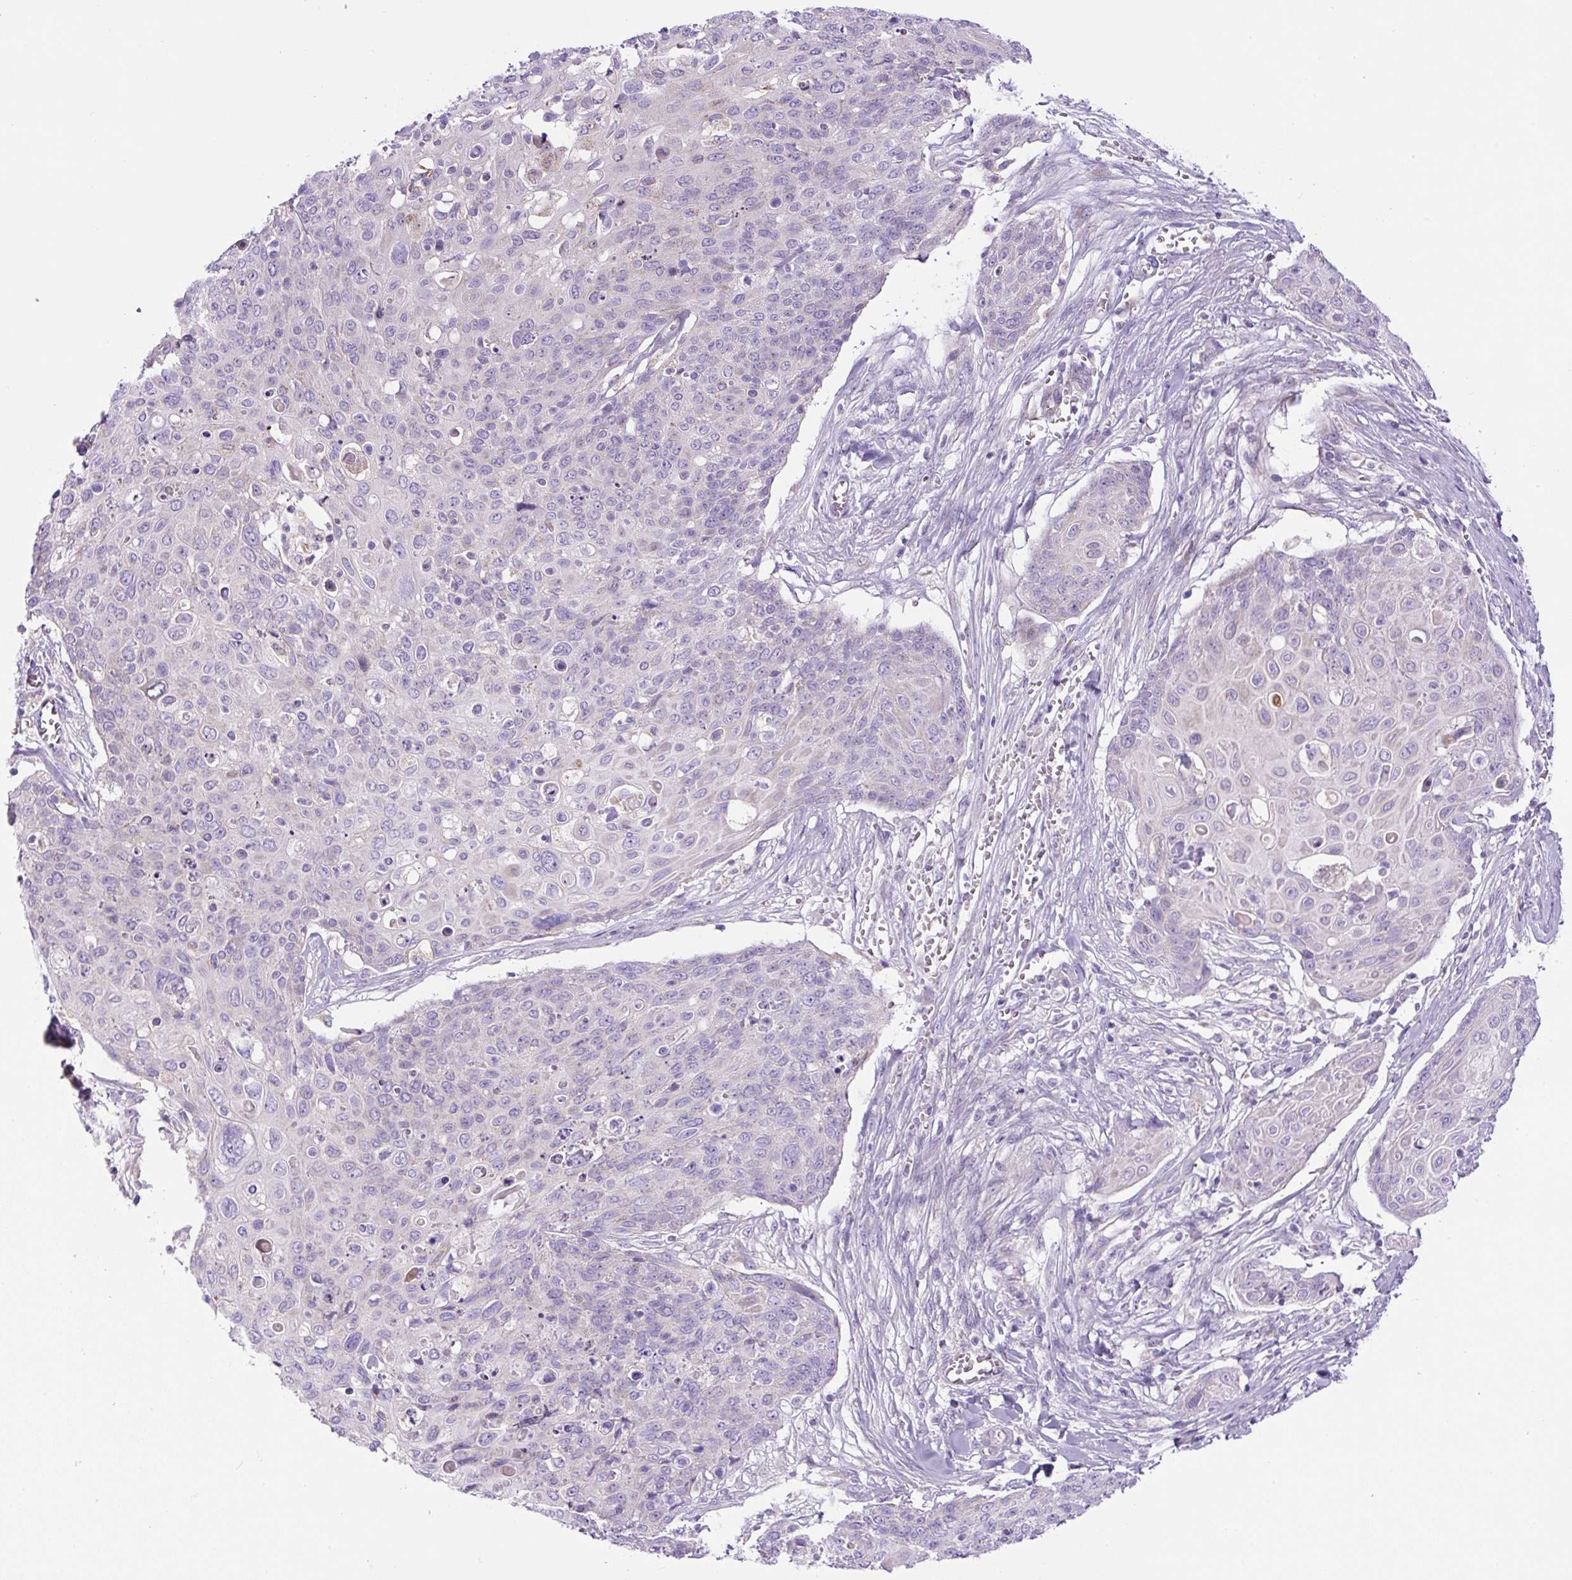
{"staining": {"intensity": "negative", "quantity": "none", "location": "none"}, "tissue": "skin cancer", "cell_type": "Tumor cells", "image_type": "cancer", "snomed": [{"axis": "morphology", "description": "Squamous cell carcinoma, NOS"}, {"axis": "topography", "description": "Skin"}, {"axis": "topography", "description": "Vulva"}], "caption": "The micrograph shows no significant positivity in tumor cells of skin squamous cell carcinoma.", "gene": "ZNF596", "patient": {"sex": "female", "age": 85}}